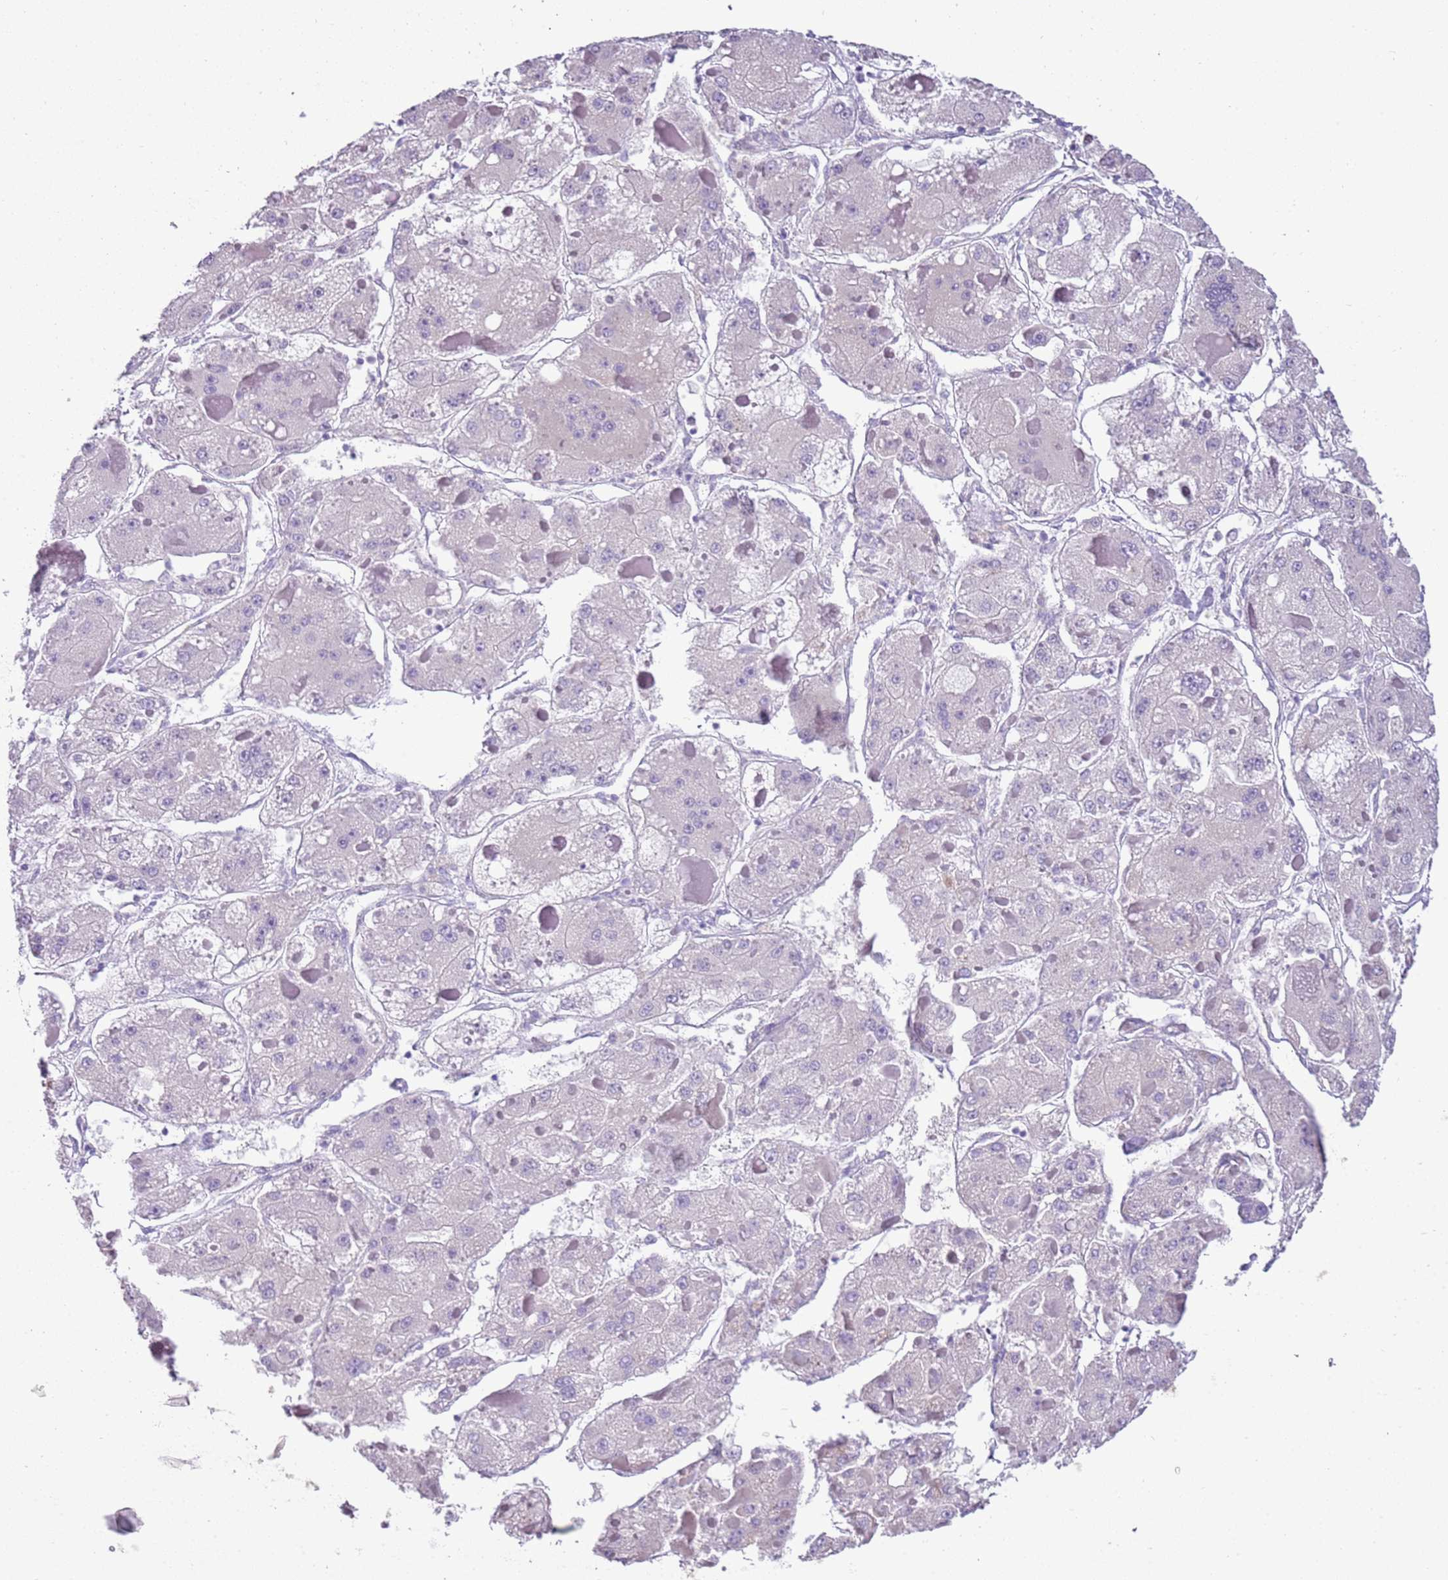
{"staining": {"intensity": "negative", "quantity": "none", "location": "none"}, "tissue": "liver cancer", "cell_type": "Tumor cells", "image_type": "cancer", "snomed": [{"axis": "morphology", "description": "Carcinoma, Hepatocellular, NOS"}, {"axis": "topography", "description": "Liver"}], "caption": "Histopathology image shows no protein positivity in tumor cells of liver hepatocellular carcinoma tissue.", "gene": "IGKV3D-11", "patient": {"sex": "female", "age": 73}}